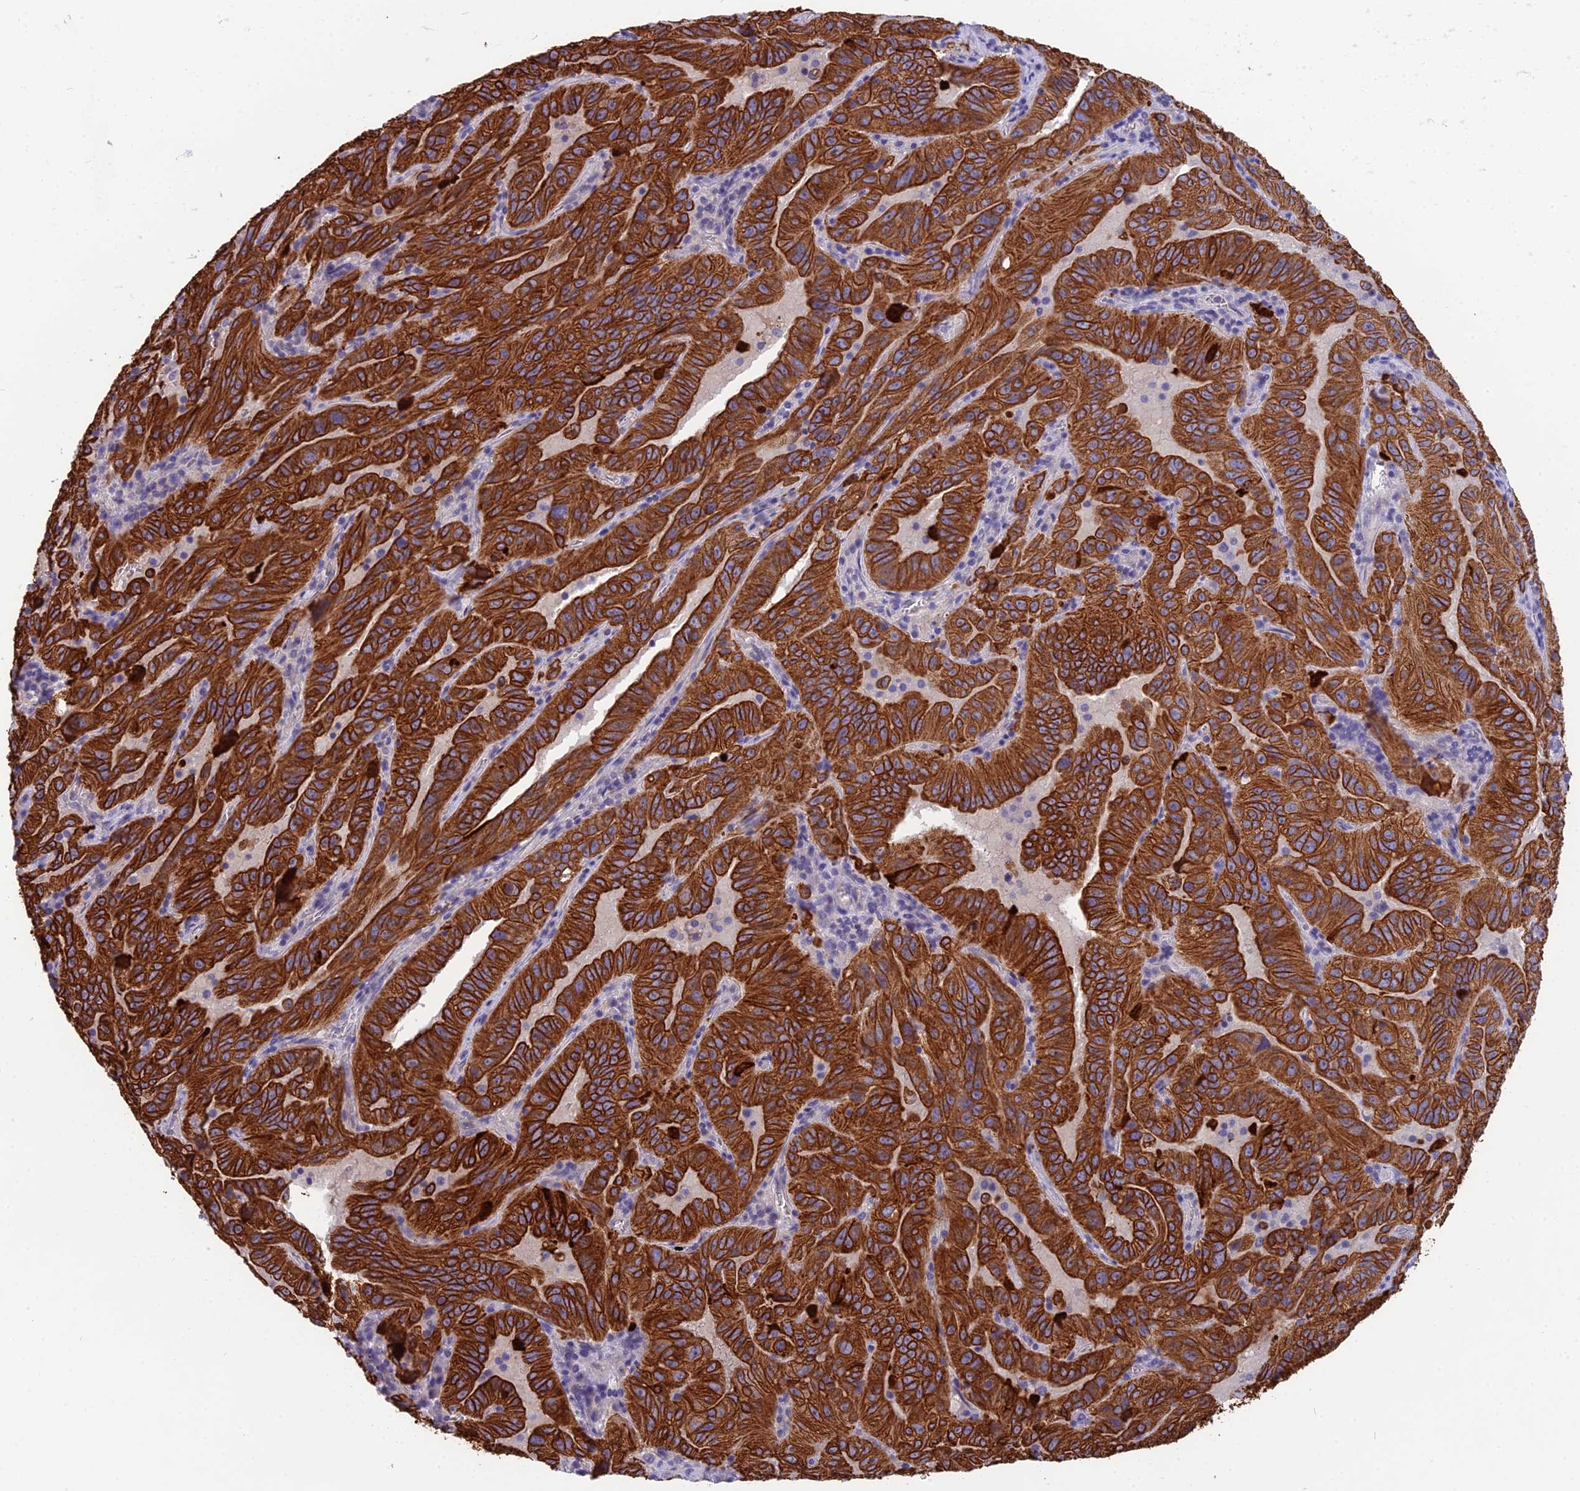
{"staining": {"intensity": "strong", "quantity": ">75%", "location": "cytoplasmic/membranous"}, "tissue": "pancreatic cancer", "cell_type": "Tumor cells", "image_type": "cancer", "snomed": [{"axis": "morphology", "description": "Adenocarcinoma, NOS"}, {"axis": "topography", "description": "Pancreas"}], "caption": "A micrograph showing strong cytoplasmic/membranous staining in about >75% of tumor cells in adenocarcinoma (pancreatic), as visualized by brown immunohistochemical staining.", "gene": "RBM41", "patient": {"sex": "male", "age": 63}}